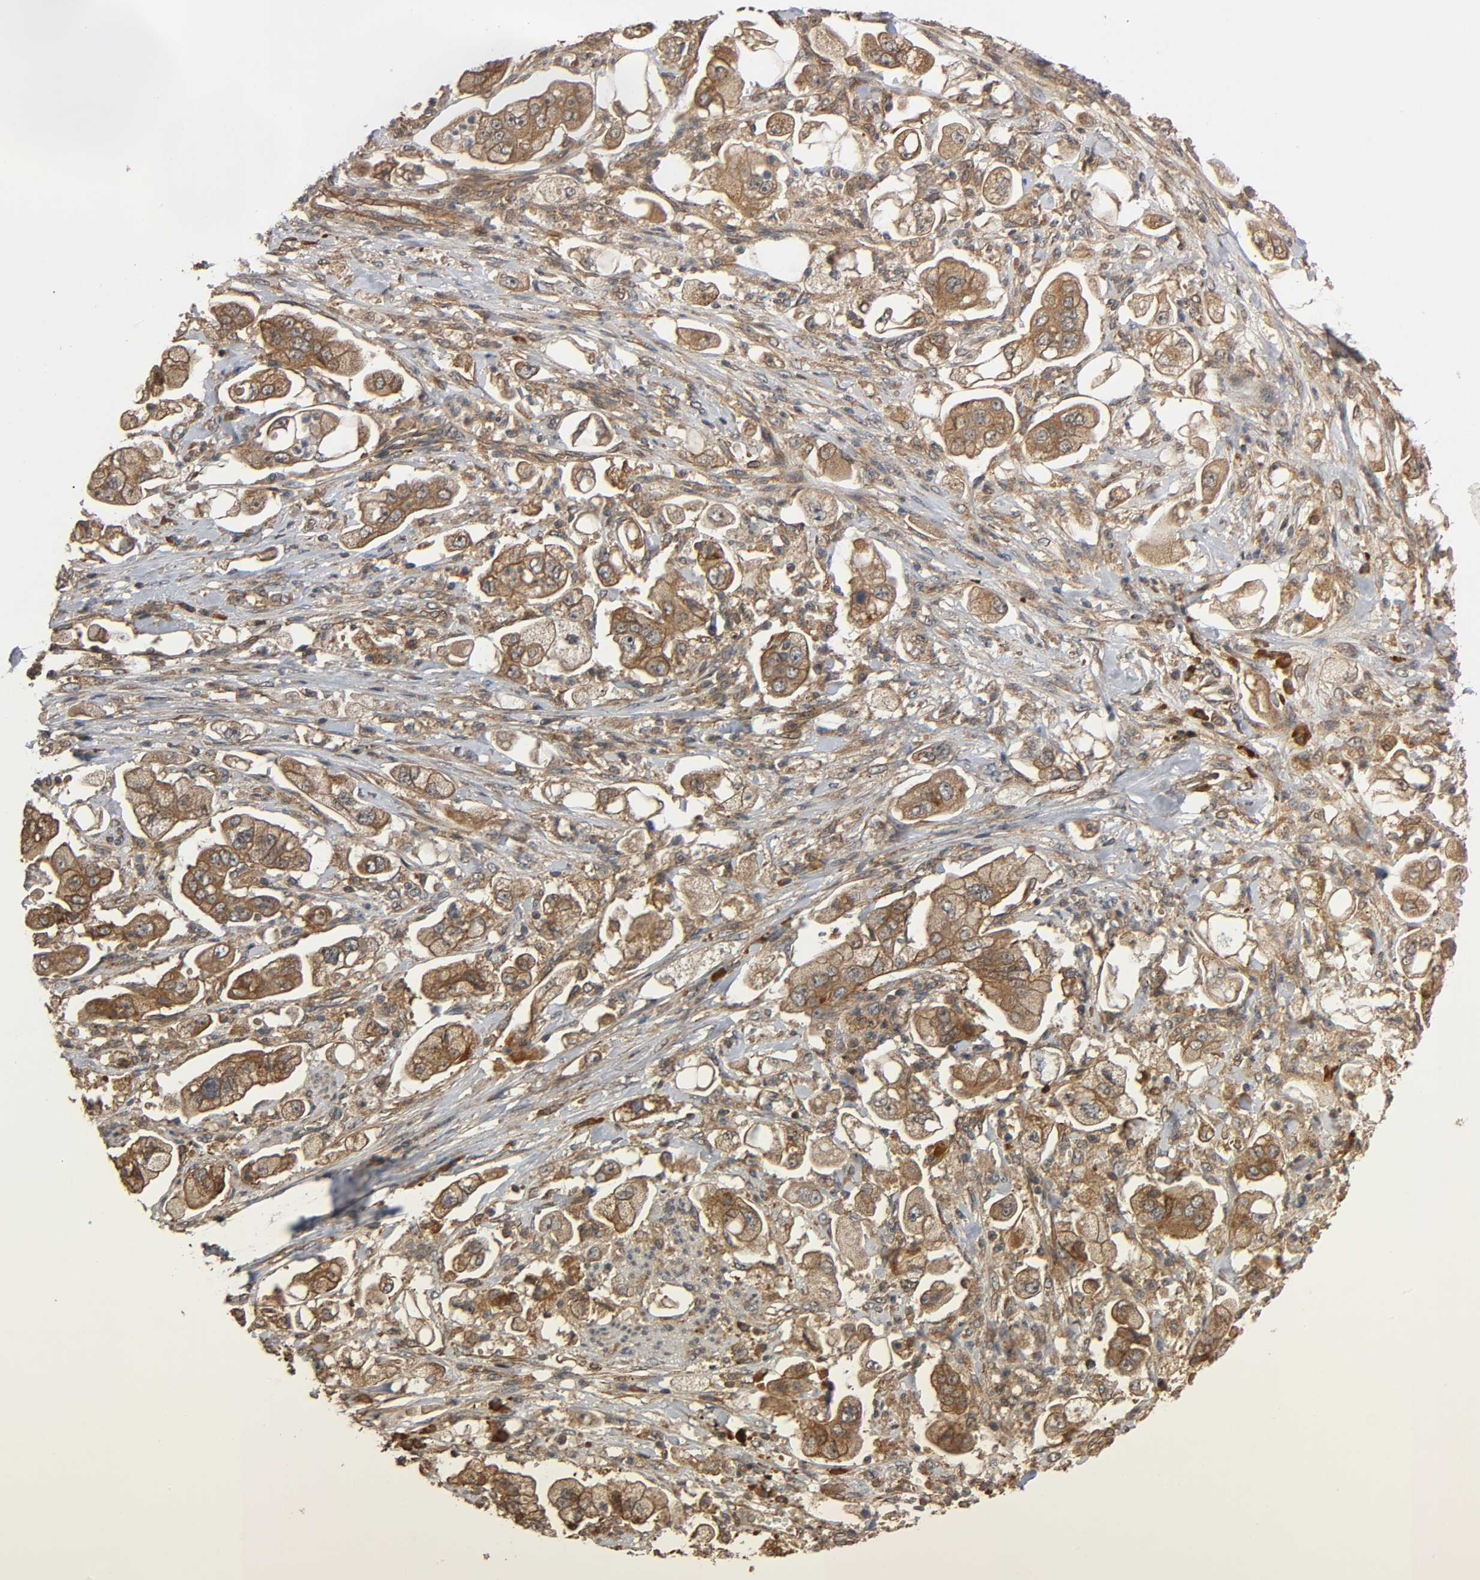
{"staining": {"intensity": "moderate", "quantity": ">75%", "location": "cytoplasmic/membranous"}, "tissue": "stomach cancer", "cell_type": "Tumor cells", "image_type": "cancer", "snomed": [{"axis": "morphology", "description": "Adenocarcinoma, NOS"}, {"axis": "topography", "description": "Stomach"}], "caption": "Stomach adenocarcinoma stained with a brown dye shows moderate cytoplasmic/membranous positive expression in about >75% of tumor cells.", "gene": "MAP3K8", "patient": {"sex": "male", "age": 62}}